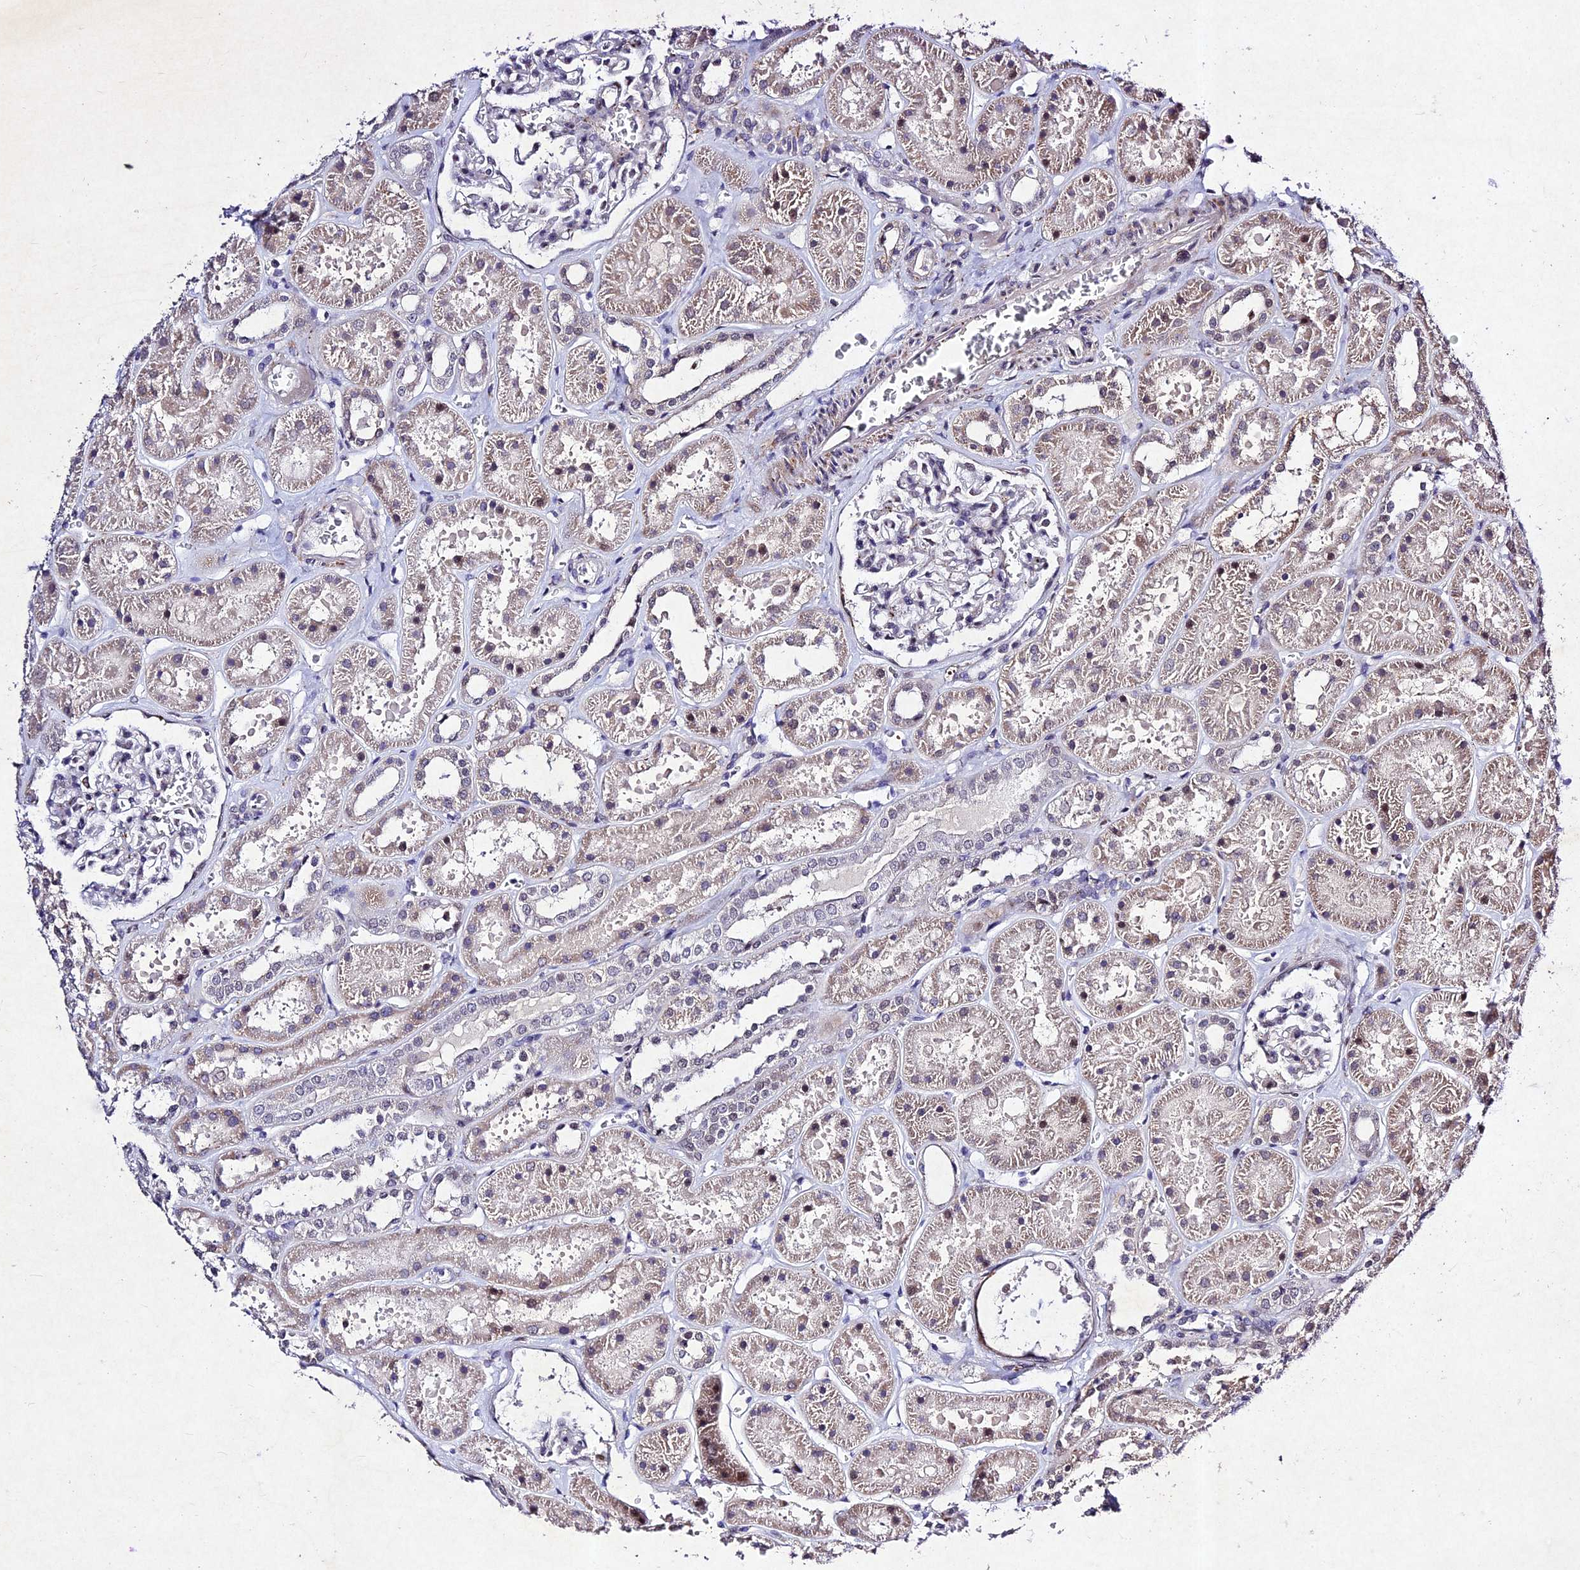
{"staining": {"intensity": "weak", "quantity": "<25%", "location": "nuclear"}, "tissue": "kidney", "cell_type": "Cells in glomeruli", "image_type": "normal", "snomed": [{"axis": "morphology", "description": "Normal tissue, NOS"}, {"axis": "topography", "description": "Kidney"}], "caption": "The image demonstrates no staining of cells in glomeruli in normal kidney.", "gene": "RAVER1", "patient": {"sex": "female", "age": 41}}